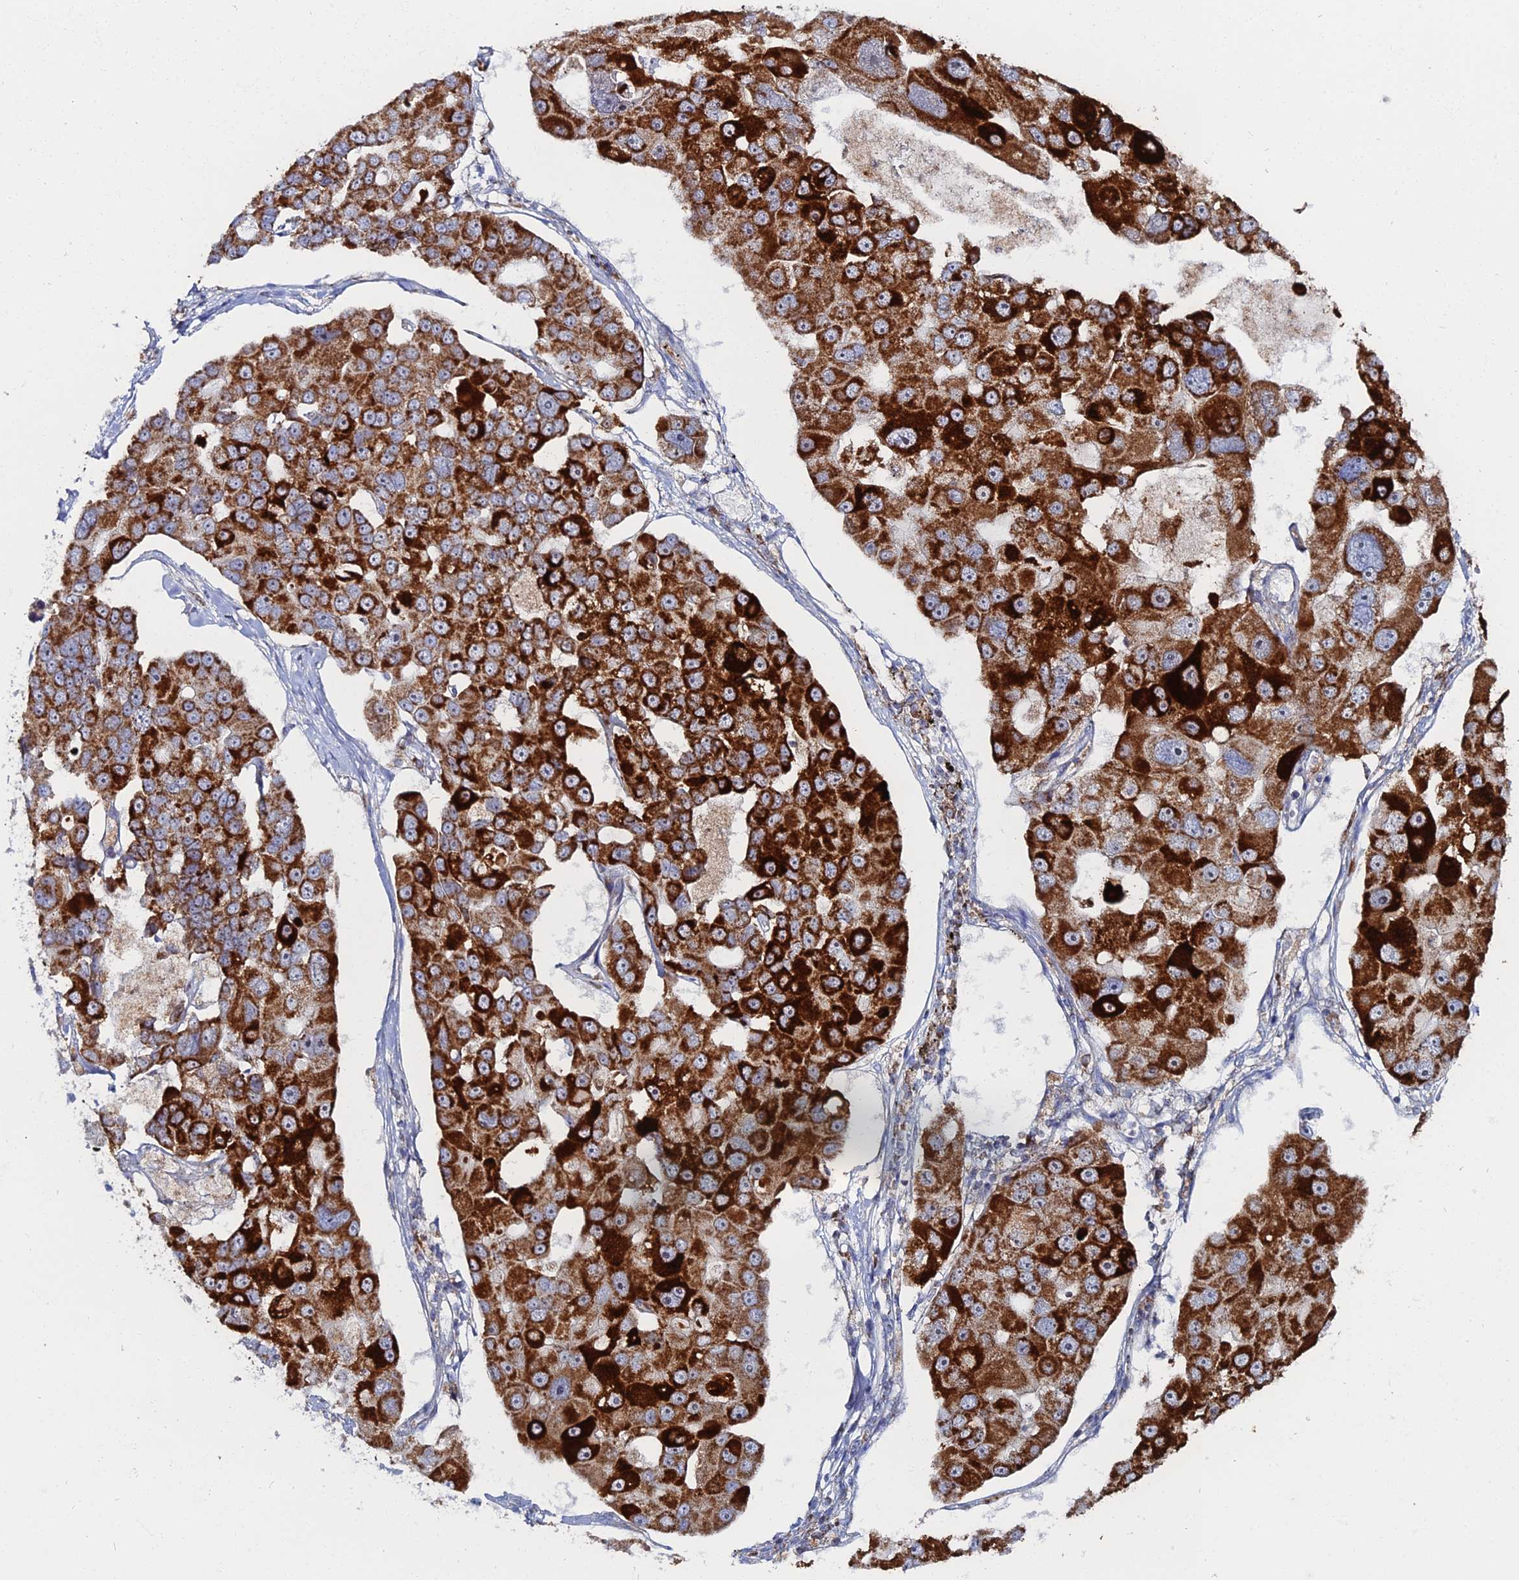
{"staining": {"intensity": "strong", "quantity": ">75%", "location": "cytoplasmic/membranous"}, "tissue": "lung cancer", "cell_type": "Tumor cells", "image_type": "cancer", "snomed": [{"axis": "morphology", "description": "Adenocarcinoma, NOS"}, {"axis": "topography", "description": "Lung"}], "caption": "The histopathology image exhibits staining of lung cancer (adenocarcinoma), revealing strong cytoplasmic/membranous protein staining (brown color) within tumor cells. (brown staining indicates protein expression, while blue staining denotes nuclei).", "gene": "MPC1", "patient": {"sex": "female", "age": 54}}